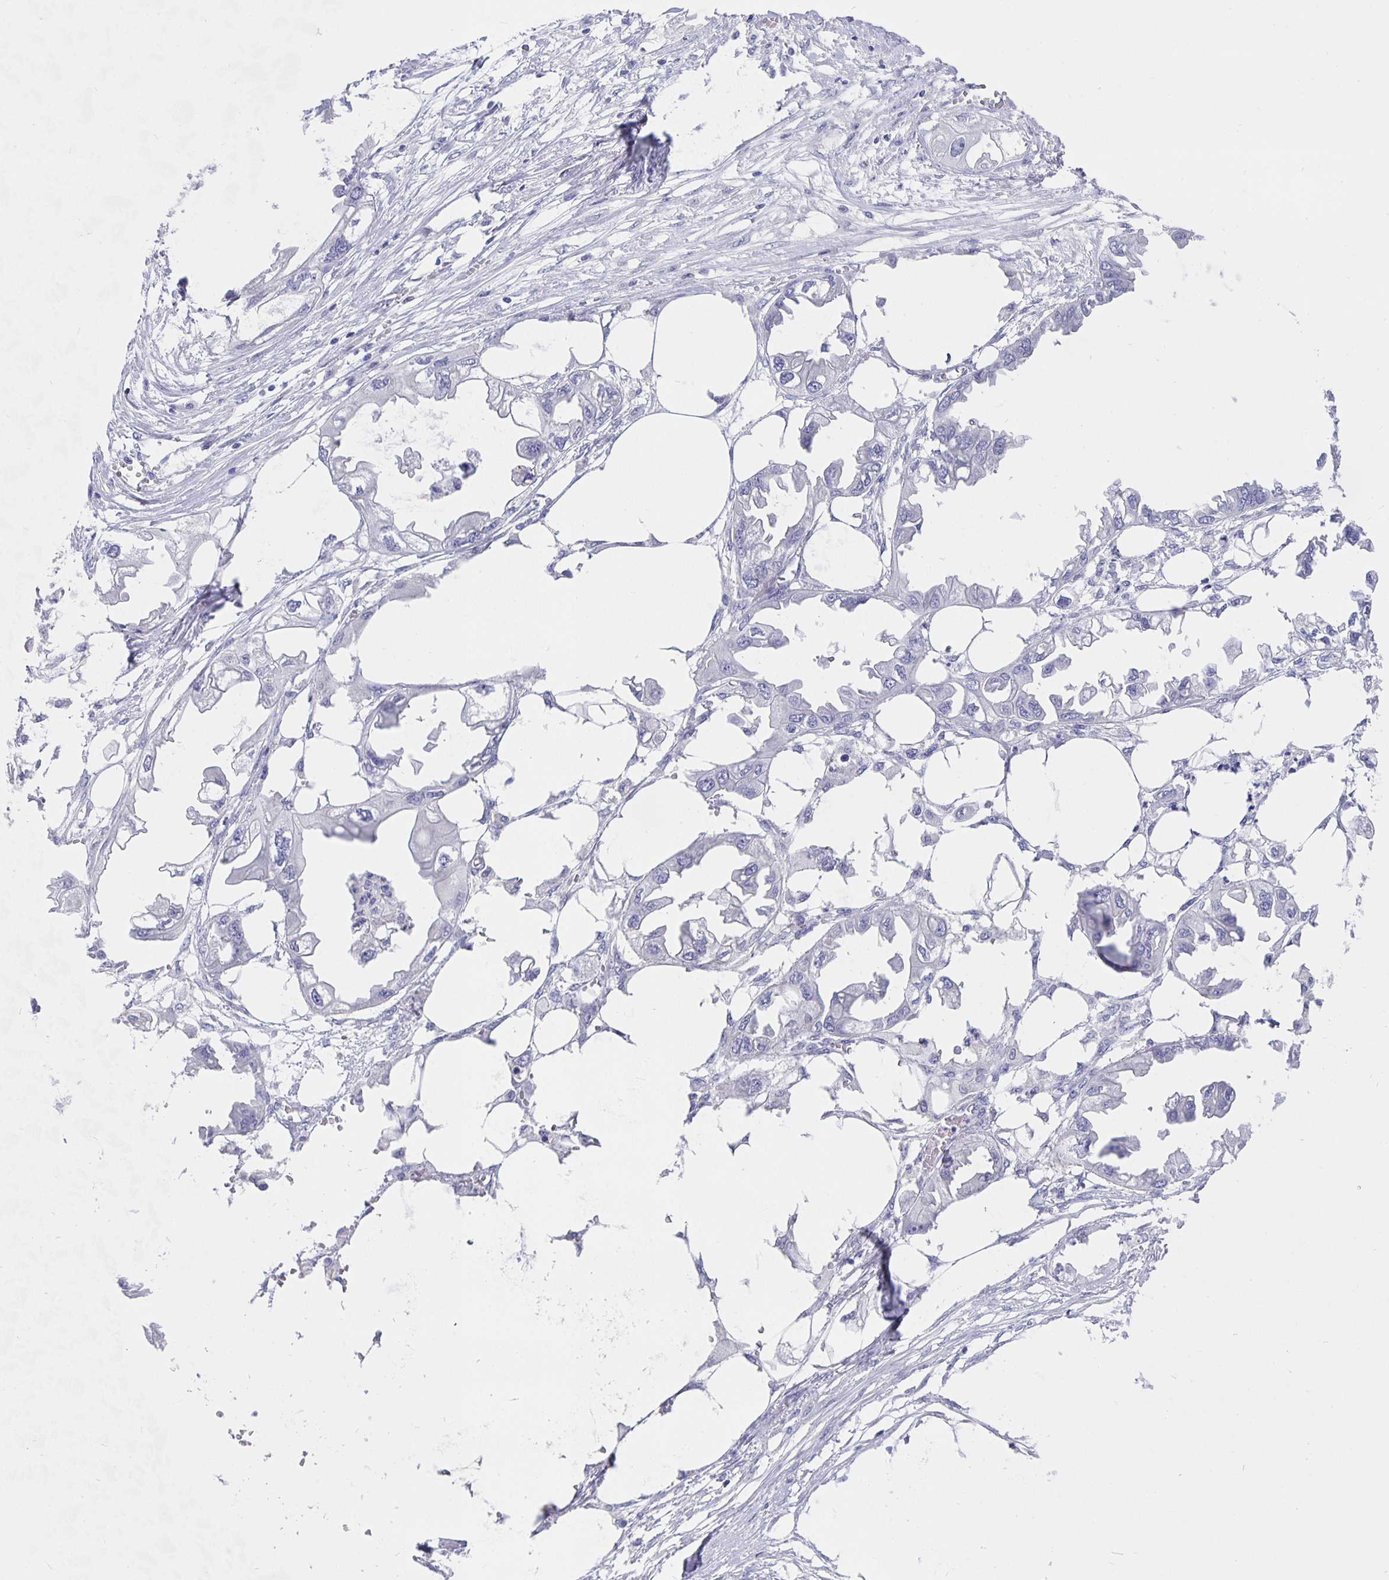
{"staining": {"intensity": "negative", "quantity": "none", "location": "none"}, "tissue": "endometrial cancer", "cell_type": "Tumor cells", "image_type": "cancer", "snomed": [{"axis": "morphology", "description": "Adenocarcinoma, NOS"}, {"axis": "morphology", "description": "Adenocarcinoma, metastatic, NOS"}, {"axis": "topography", "description": "Adipose tissue"}, {"axis": "topography", "description": "Endometrium"}], "caption": "Histopathology image shows no significant protein expression in tumor cells of endometrial cancer. (DAB immunohistochemistry (IHC) visualized using brightfield microscopy, high magnification).", "gene": "CFAP74", "patient": {"sex": "female", "age": 67}}